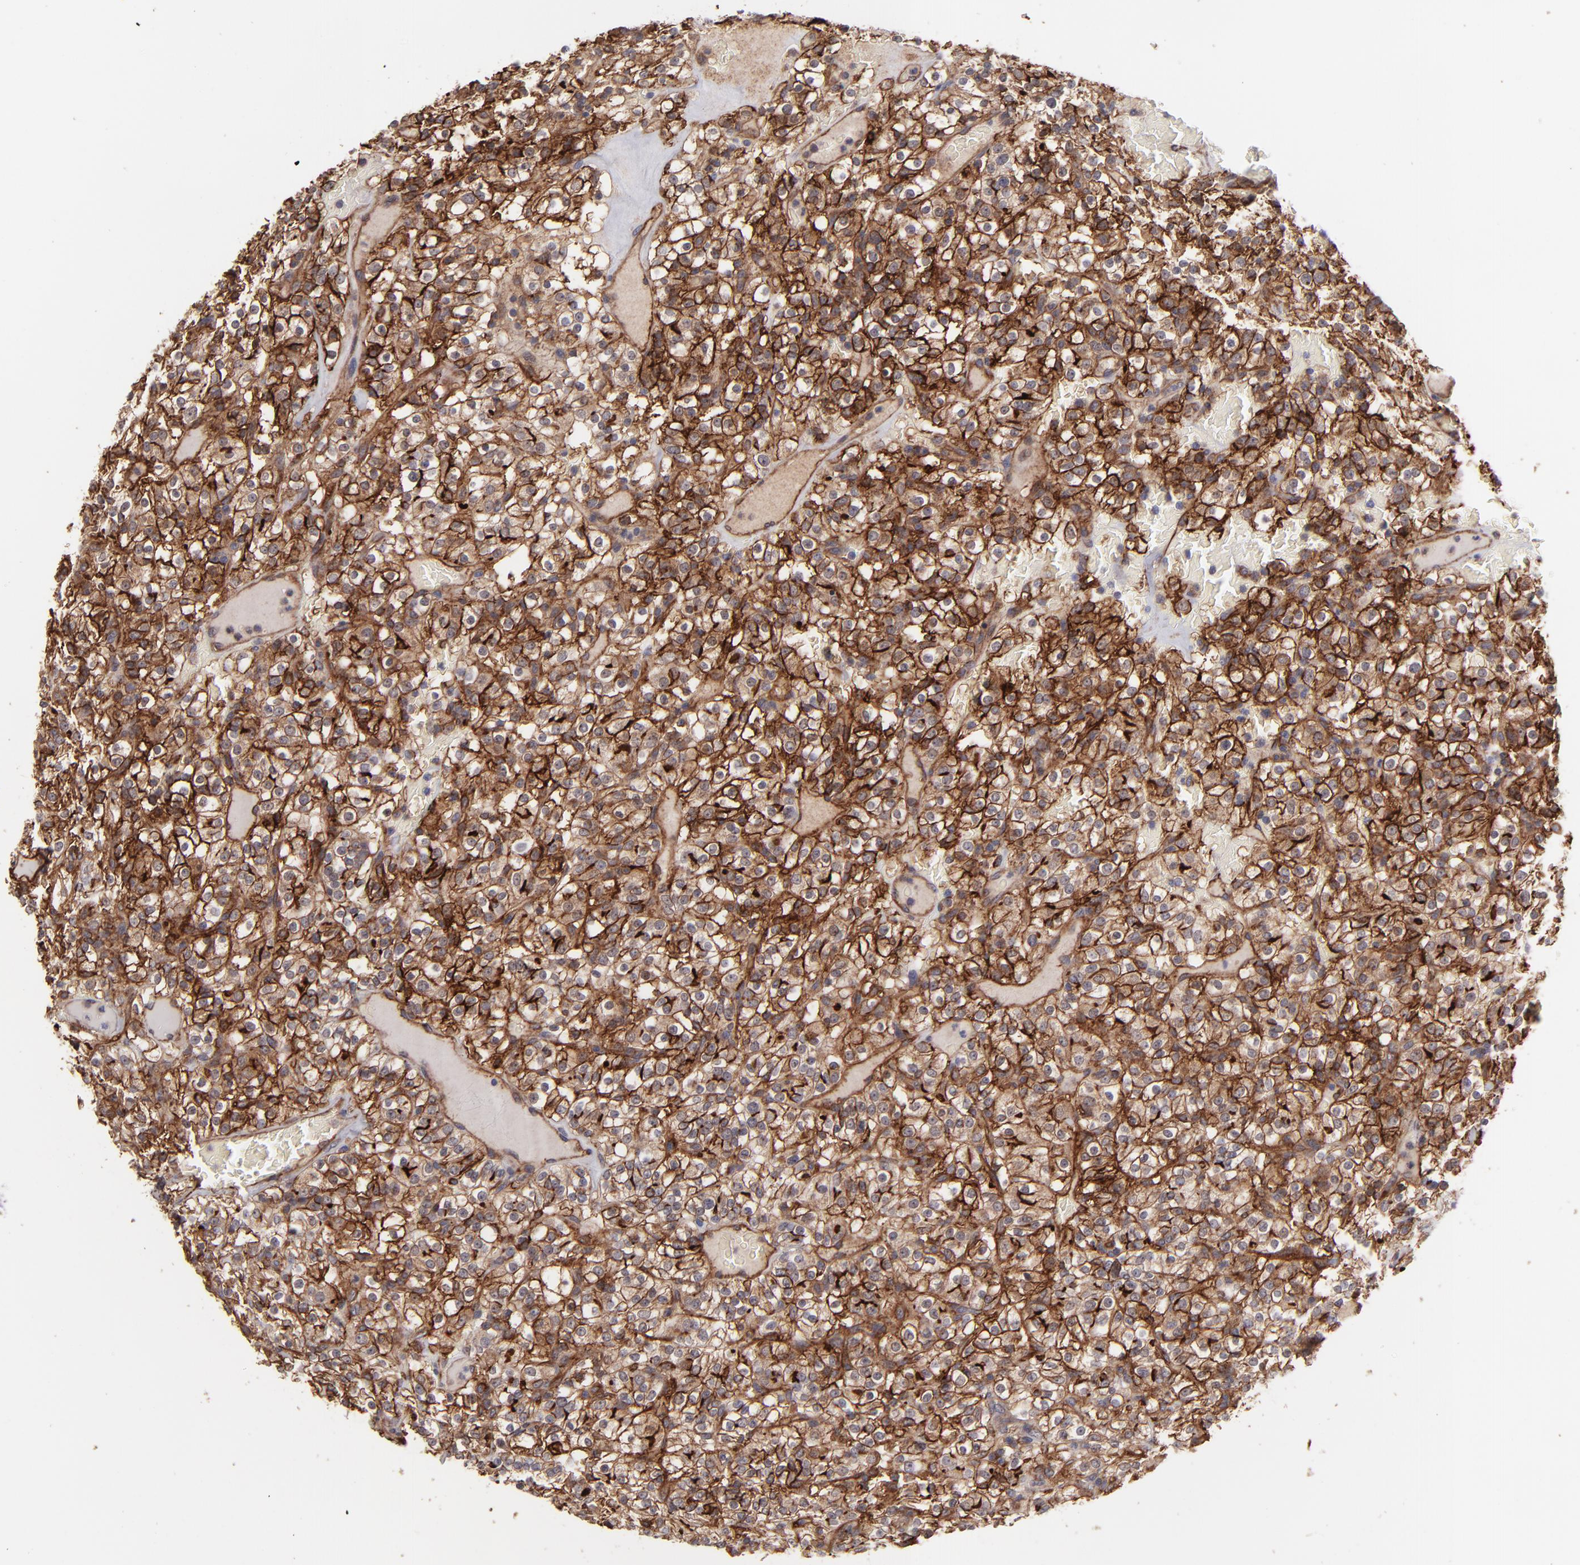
{"staining": {"intensity": "strong", "quantity": ">75%", "location": "cytoplasmic/membranous"}, "tissue": "renal cancer", "cell_type": "Tumor cells", "image_type": "cancer", "snomed": [{"axis": "morphology", "description": "Normal tissue, NOS"}, {"axis": "morphology", "description": "Adenocarcinoma, NOS"}, {"axis": "topography", "description": "Kidney"}], "caption": "There is high levels of strong cytoplasmic/membranous expression in tumor cells of renal cancer (adenocarcinoma), as demonstrated by immunohistochemical staining (brown color).", "gene": "ICAM1", "patient": {"sex": "female", "age": 72}}